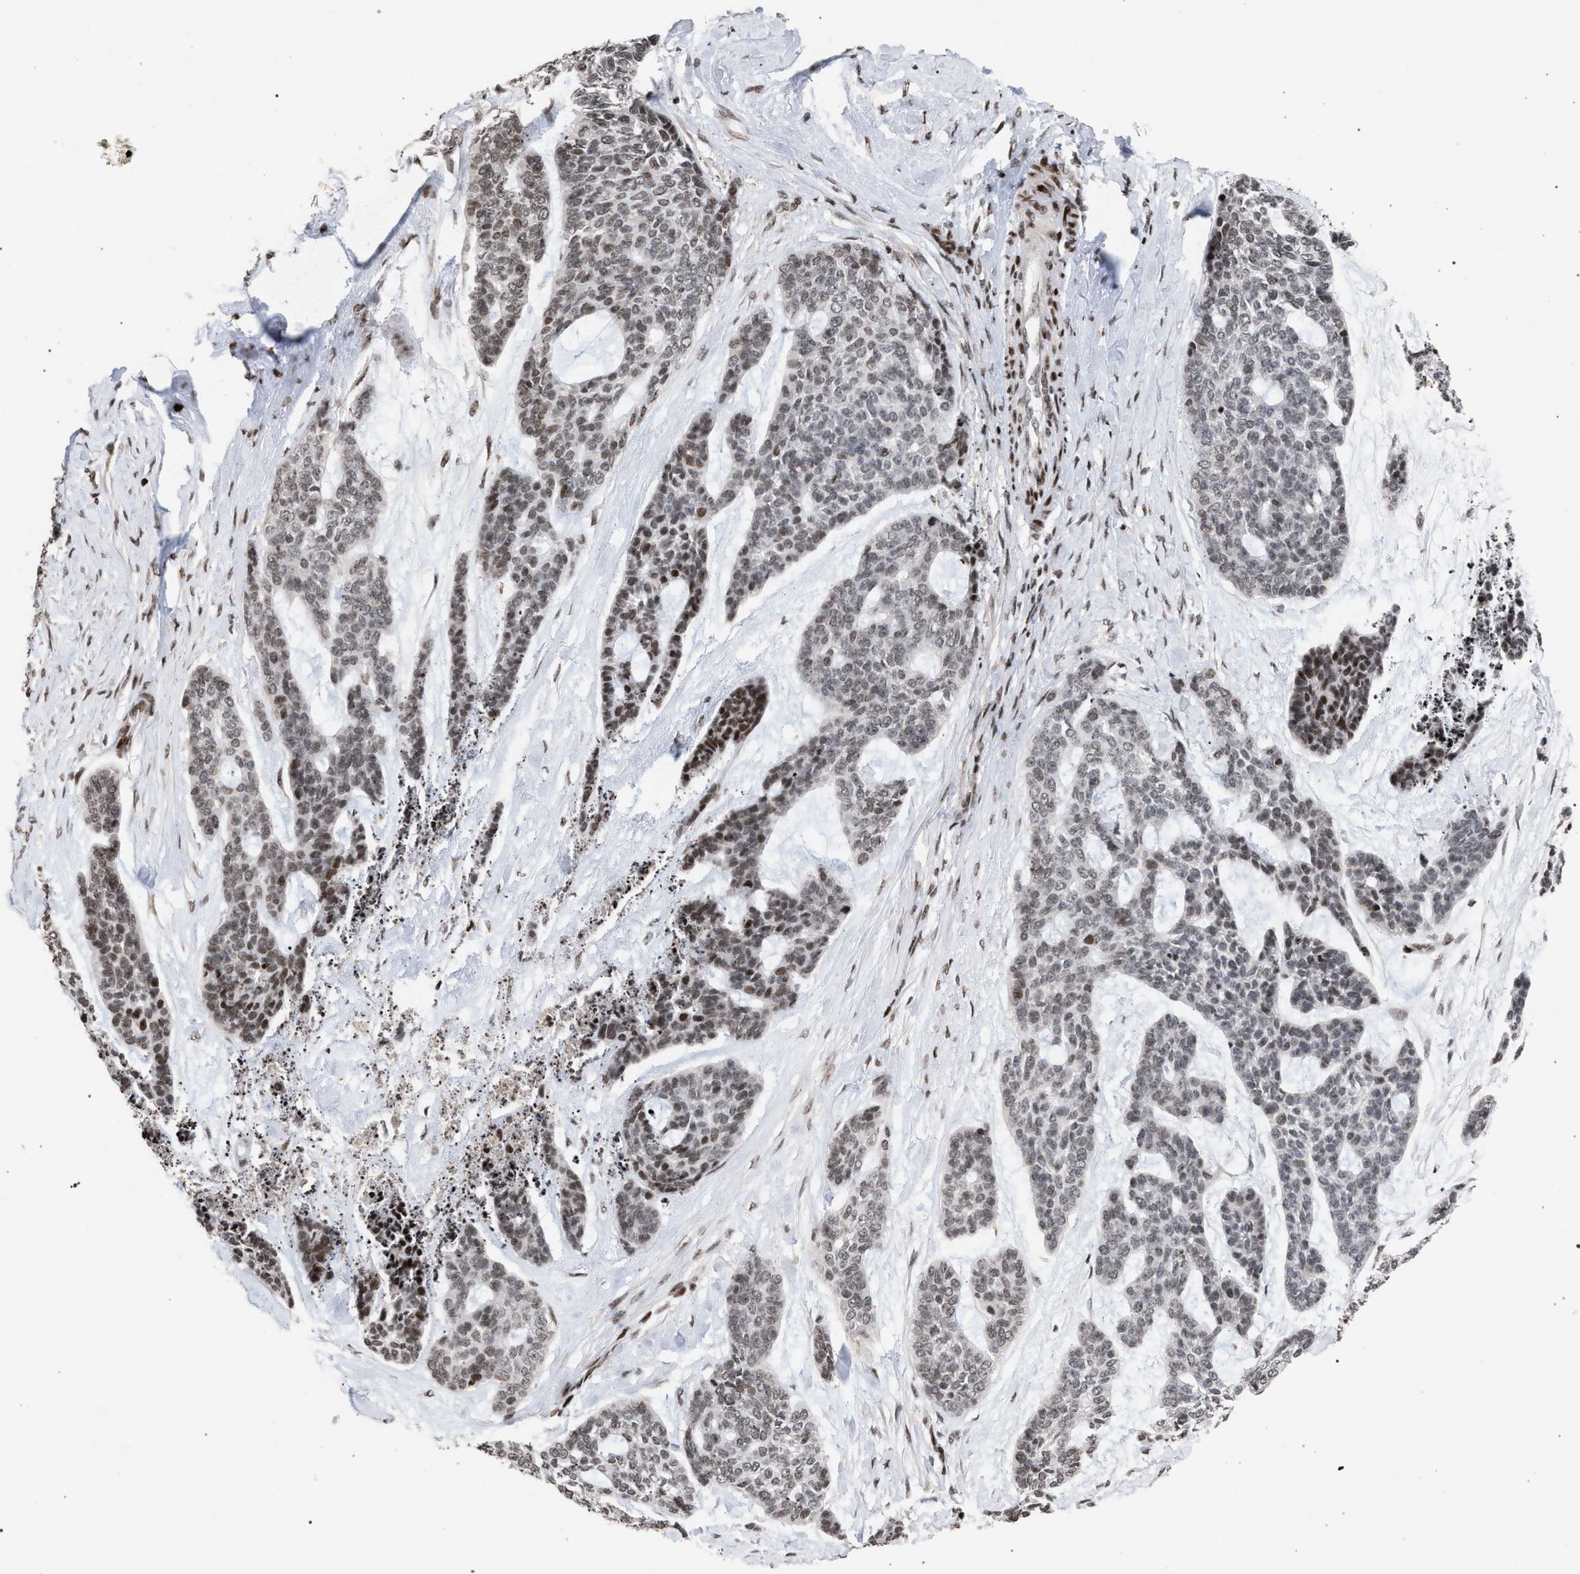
{"staining": {"intensity": "moderate", "quantity": "25%-75%", "location": "nuclear"}, "tissue": "skin cancer", "cell_type": "Tumor cells", "image_type": "cancer", "snomed": [{"axis": "morphology", "description": "Basal cell carcinoma"}, {"axis": "topography", "description": "Skin"}], "caption": "Skin cancer tissue demonstrates moderate nuclear positivity in about 25%-75% of tumor cells (DAB (3,3'-diaminobenzidine) IHC, brown staining for protein, blue staining for nuclei).", "gene": "FOXD3", "patient": {"sex": "female", "age": 64}}